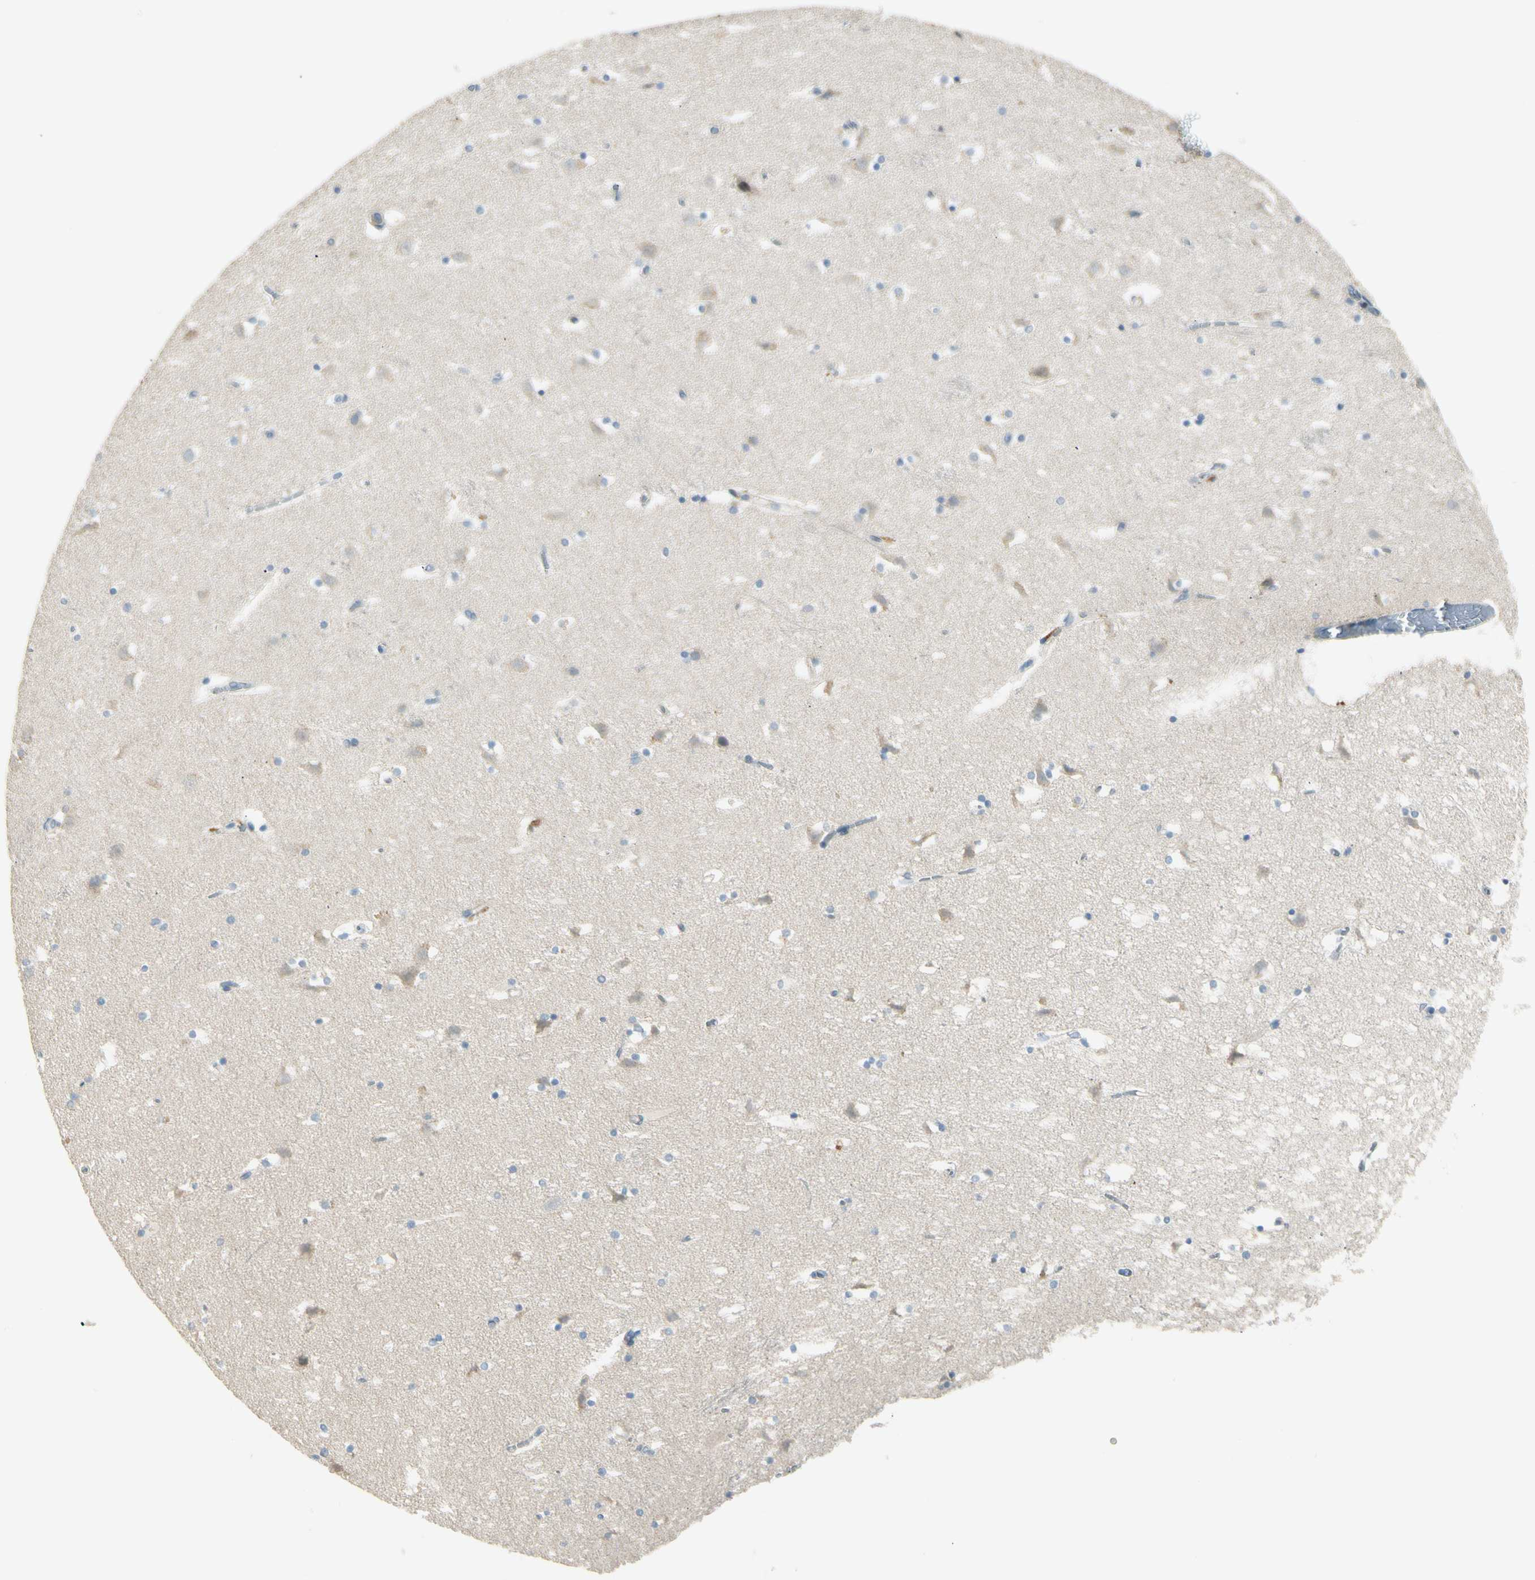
{"staining": {"intensity": "weak", "quantity": "<25%", "location": "cytoplasmic/membranous"}, "tissue": "caudate", "cell_type": "Glial cells", "image_type": "normal", "snomed": [{"axis": "morphology", "description": "Normal tissue, NOS"}, {"axis": "topography", "description": "Lateral ventricle wall"}], "caption": "An immunohistochemistry (IHC) image of benign caudate is shown. There is no staining in glial cells of caudate.", "gene": "ADGRA3", "patient": {"sex": "male", "age": 45}}